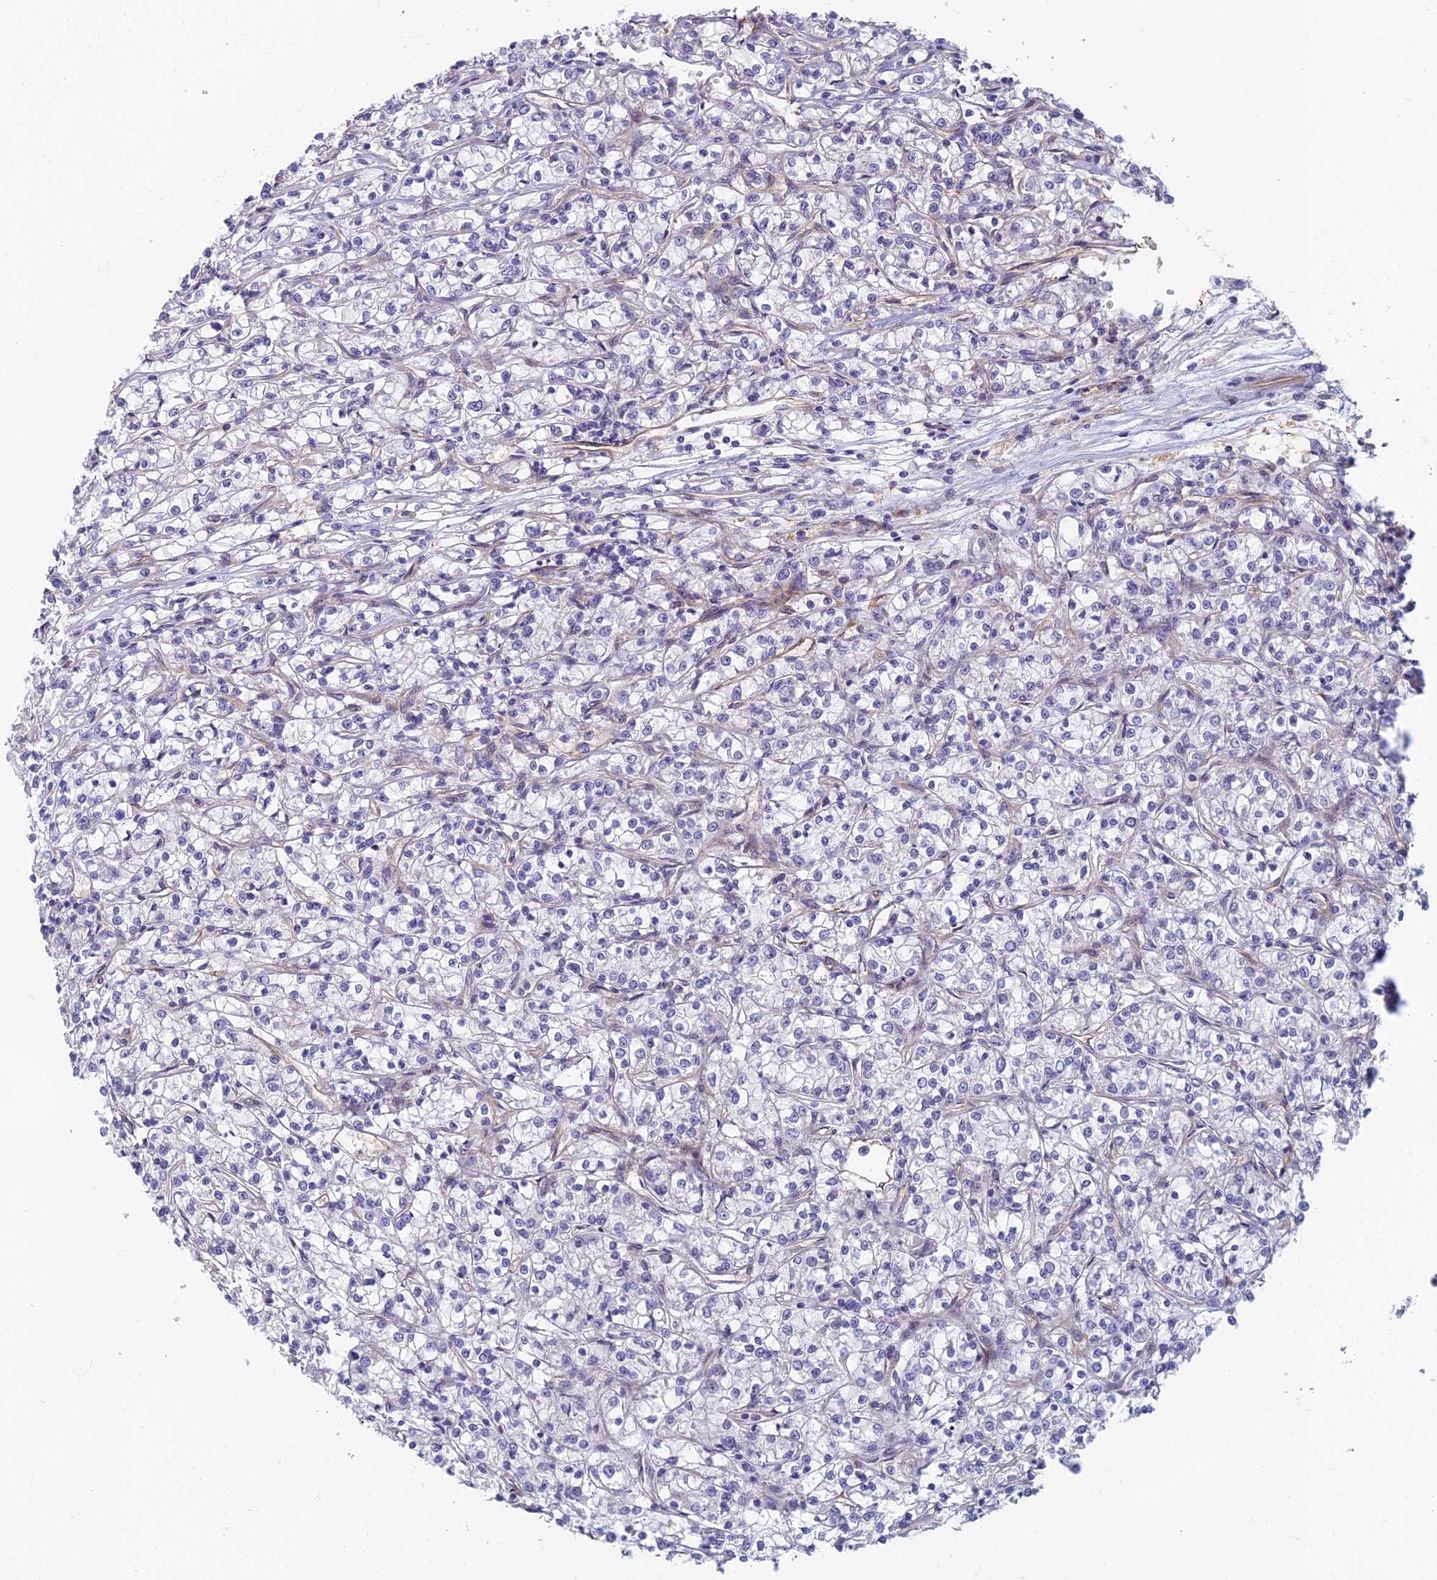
{"staining": {"intensity": "negative", "quantity": "none", "location": "none"}, "tissue": "renal cancer", "cell_type": "Tumor cells", "image_type": "cancer", "snomed": [{"axis": "morphology", "description": "Adenocarcinoma, NOS"}, {"axis": "topography", "description": "Kidney"}], "caption": "DAB (3,3'-diaminobenzidine) immunohistochemical staining of adenocarcinoma (renal) reveals no significant staining in tumor cells. Brightfield microscopy of IHC stained with DAB (3,3'-diaminobenzidine) (brown) and hematoxylin (blue), captured at high magnification.", "gene": "RHBDL2", "patient": {"sex": "female", "age": 59}}